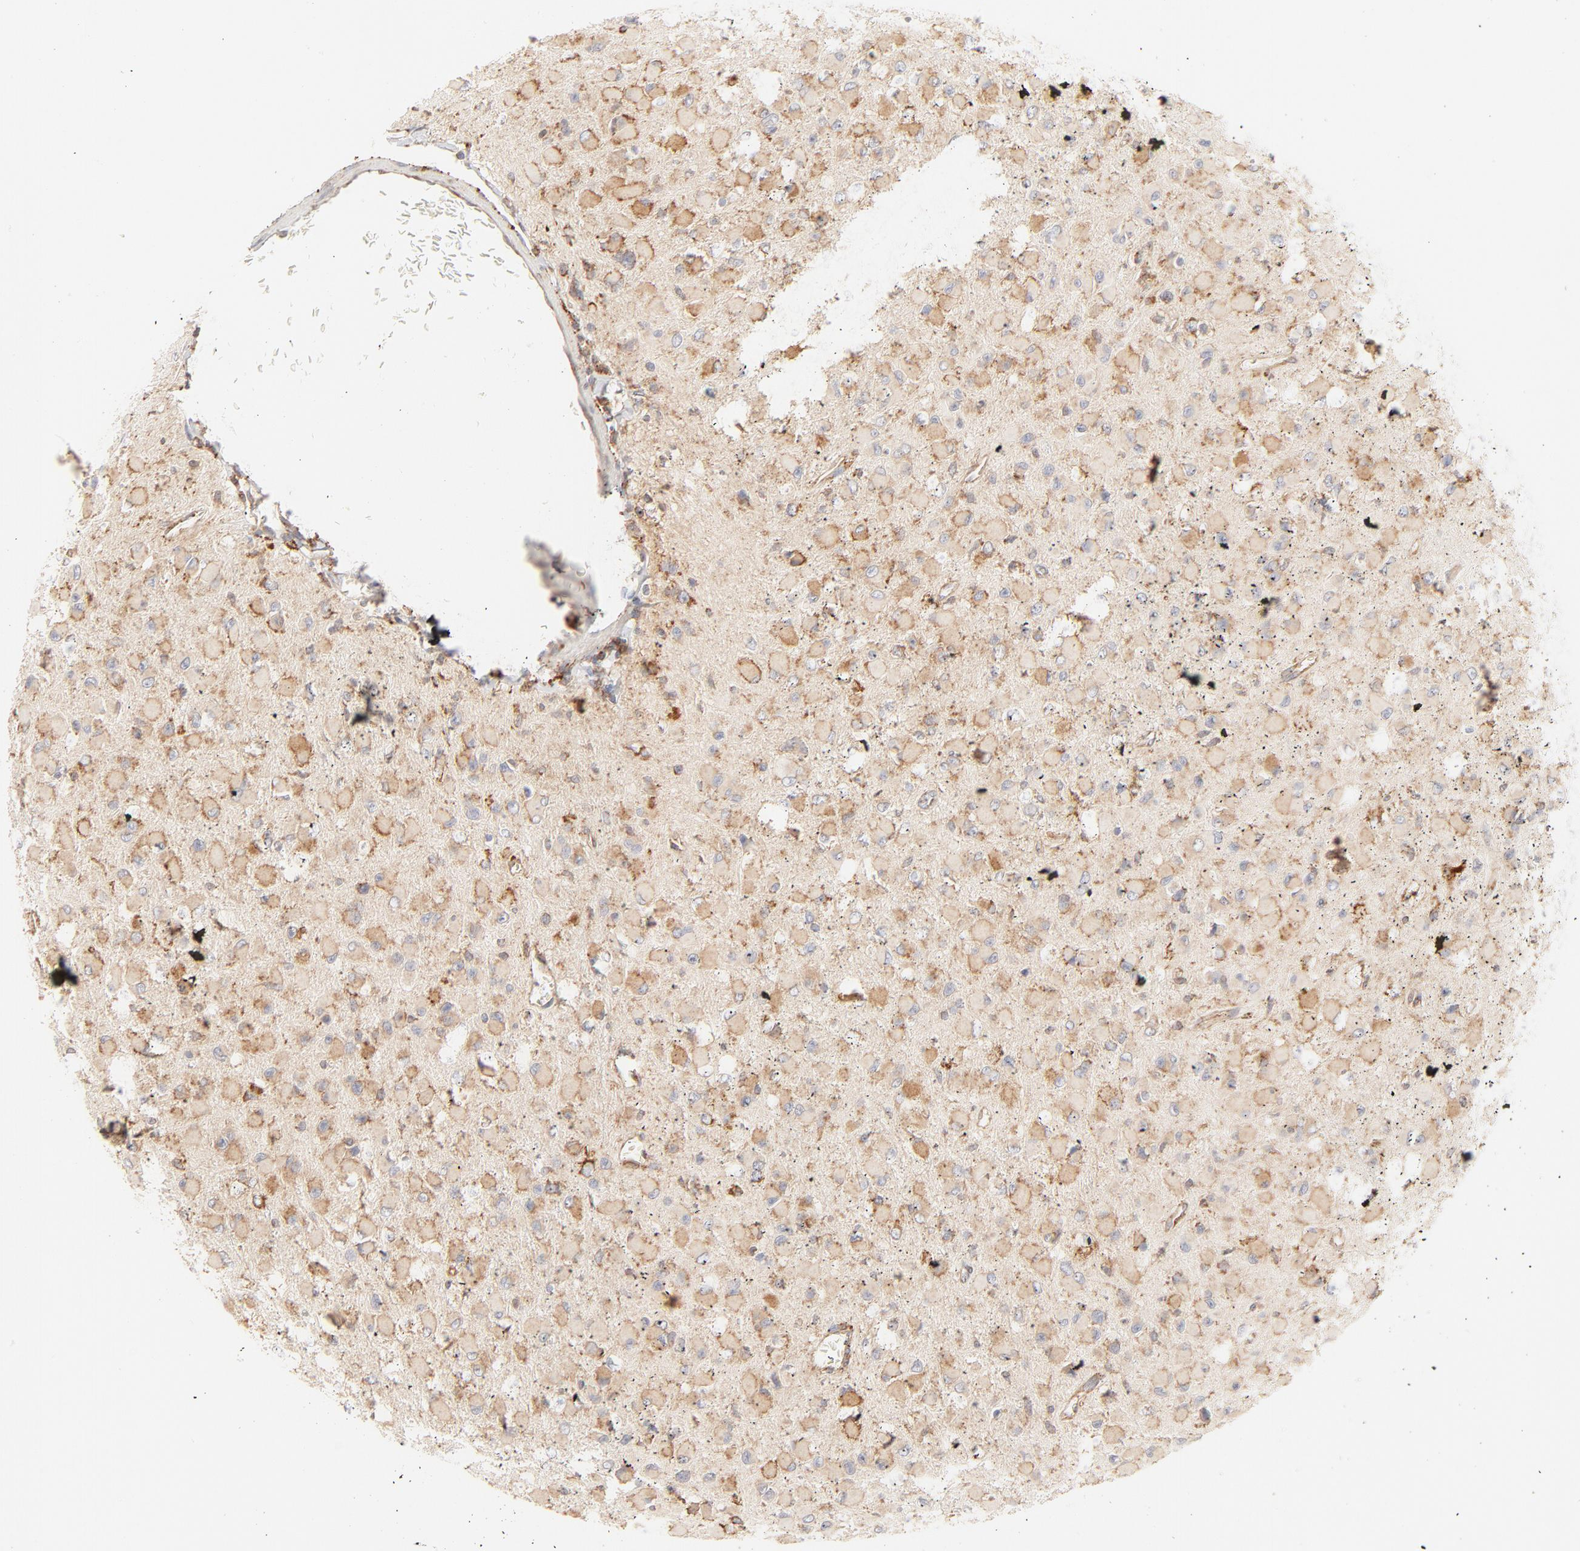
{"staining": {"intensity": "strong", "quantity": "25%-75%", "location": "cytoplasmic/membranous"}, "tissue": "glioma", "cell_type": "Tumor cells", "image_type": "cancer", "snomed": [{"axis": "morphology", "description": "Glioma, malignant, Low grade"}, {"axis": "topography", "description": "Brain"}], "caption": "Immunohistochemical staining of glioma exhibits high levels of strong cytoplasmic/membranous protein expression in approximately 25%-75% of tumor cells.", "gene": "PARP12", "patient": {"sex": "male", "age": 42}}